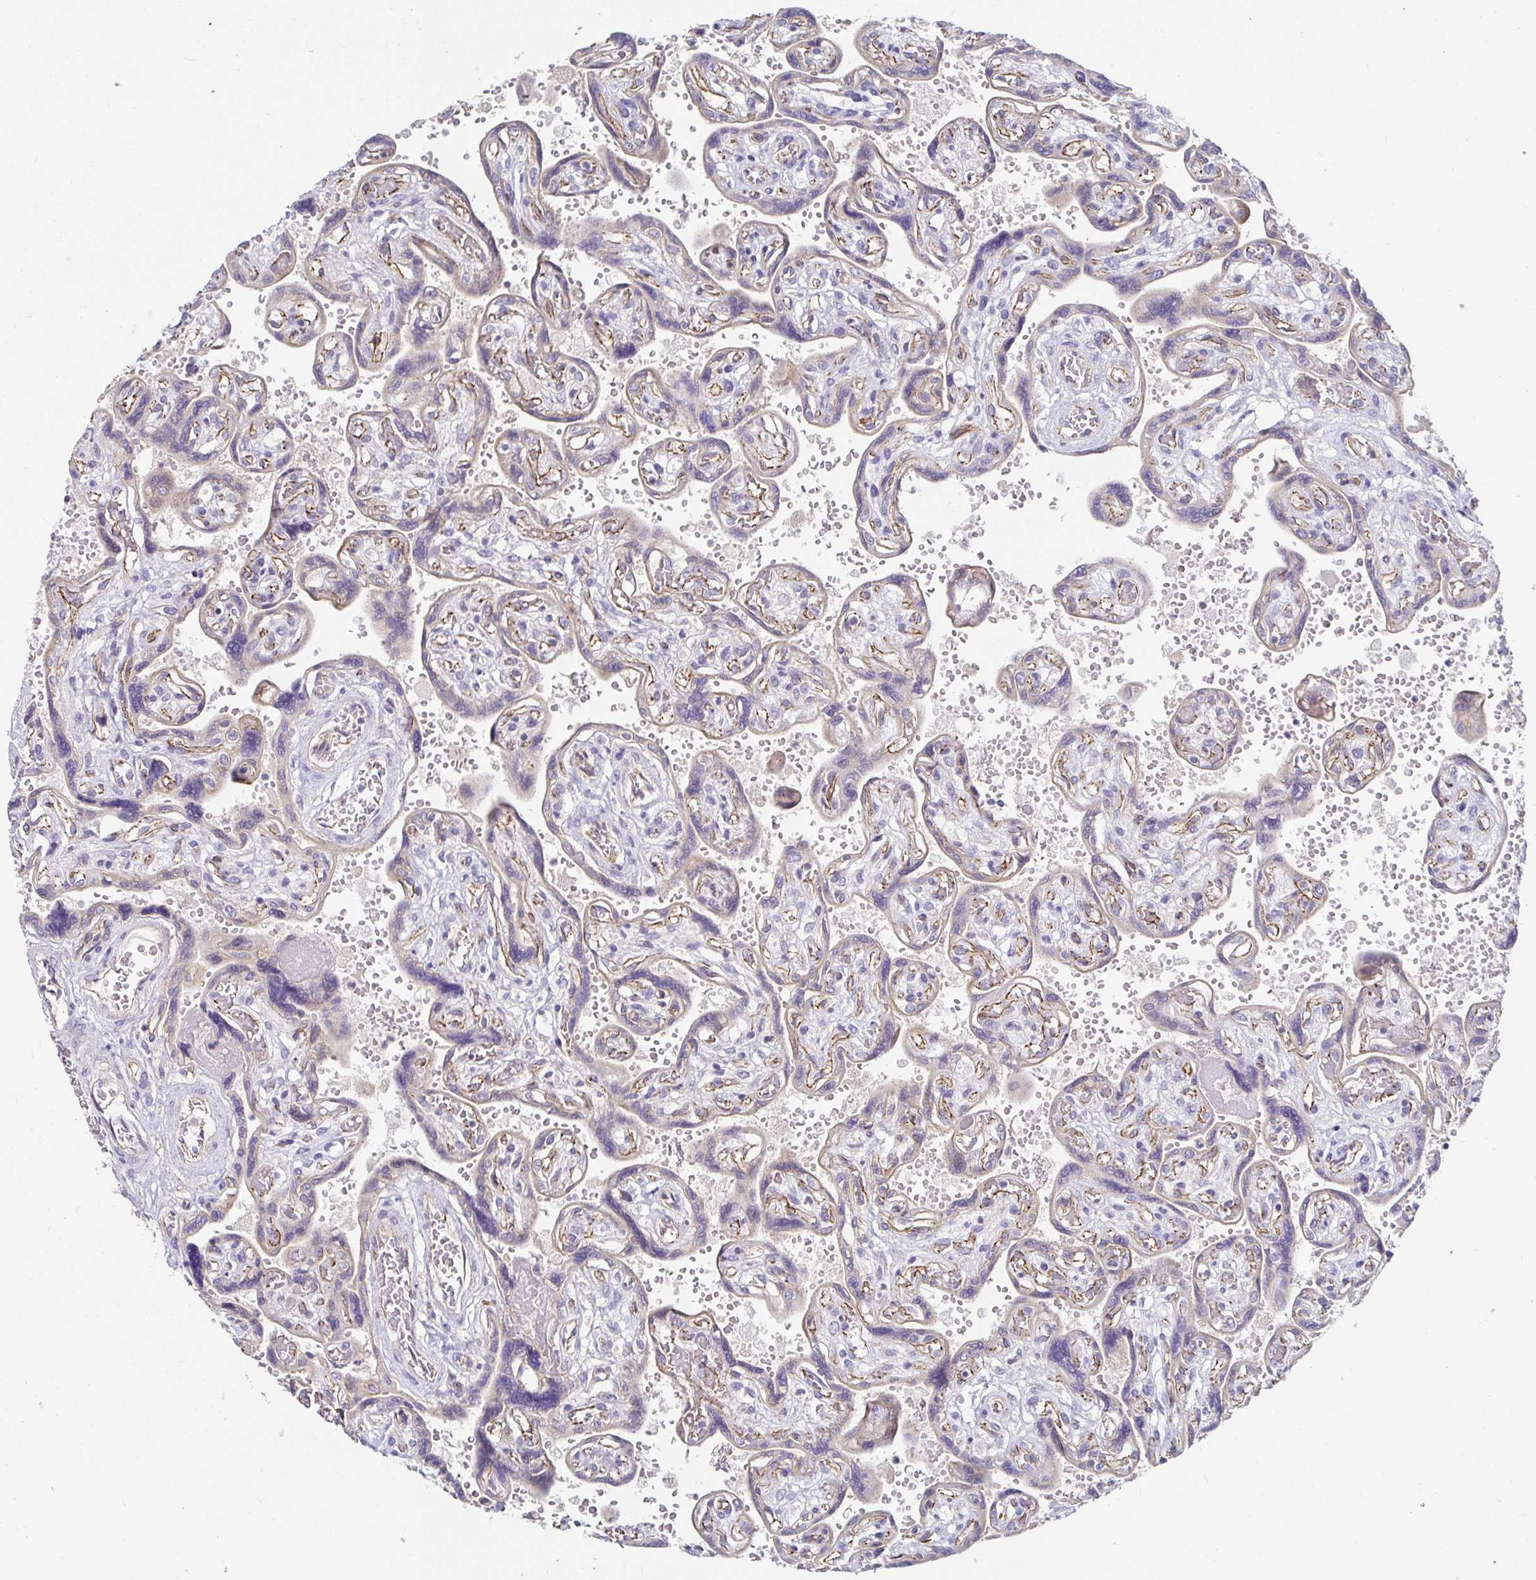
{"staining": {"intensity": "negative", "quantity": "none", "location": "none"}, "tissue": "placenta", "cell_type": "Decidual cells", "image_type": "normal", "snomed": [{"axis": "morphology", "description": "Normal tissue, NOS"}, {"axis": "topography", "description": "Placenta"}], "caption": "DAB (3,3'-diaminobenzidine) immunohistochemical staining of benign placenta exhibits no significant staining in decidual cells.", "gene": "PIWIL3", "patient": {"sex": "female", "age": 32}}